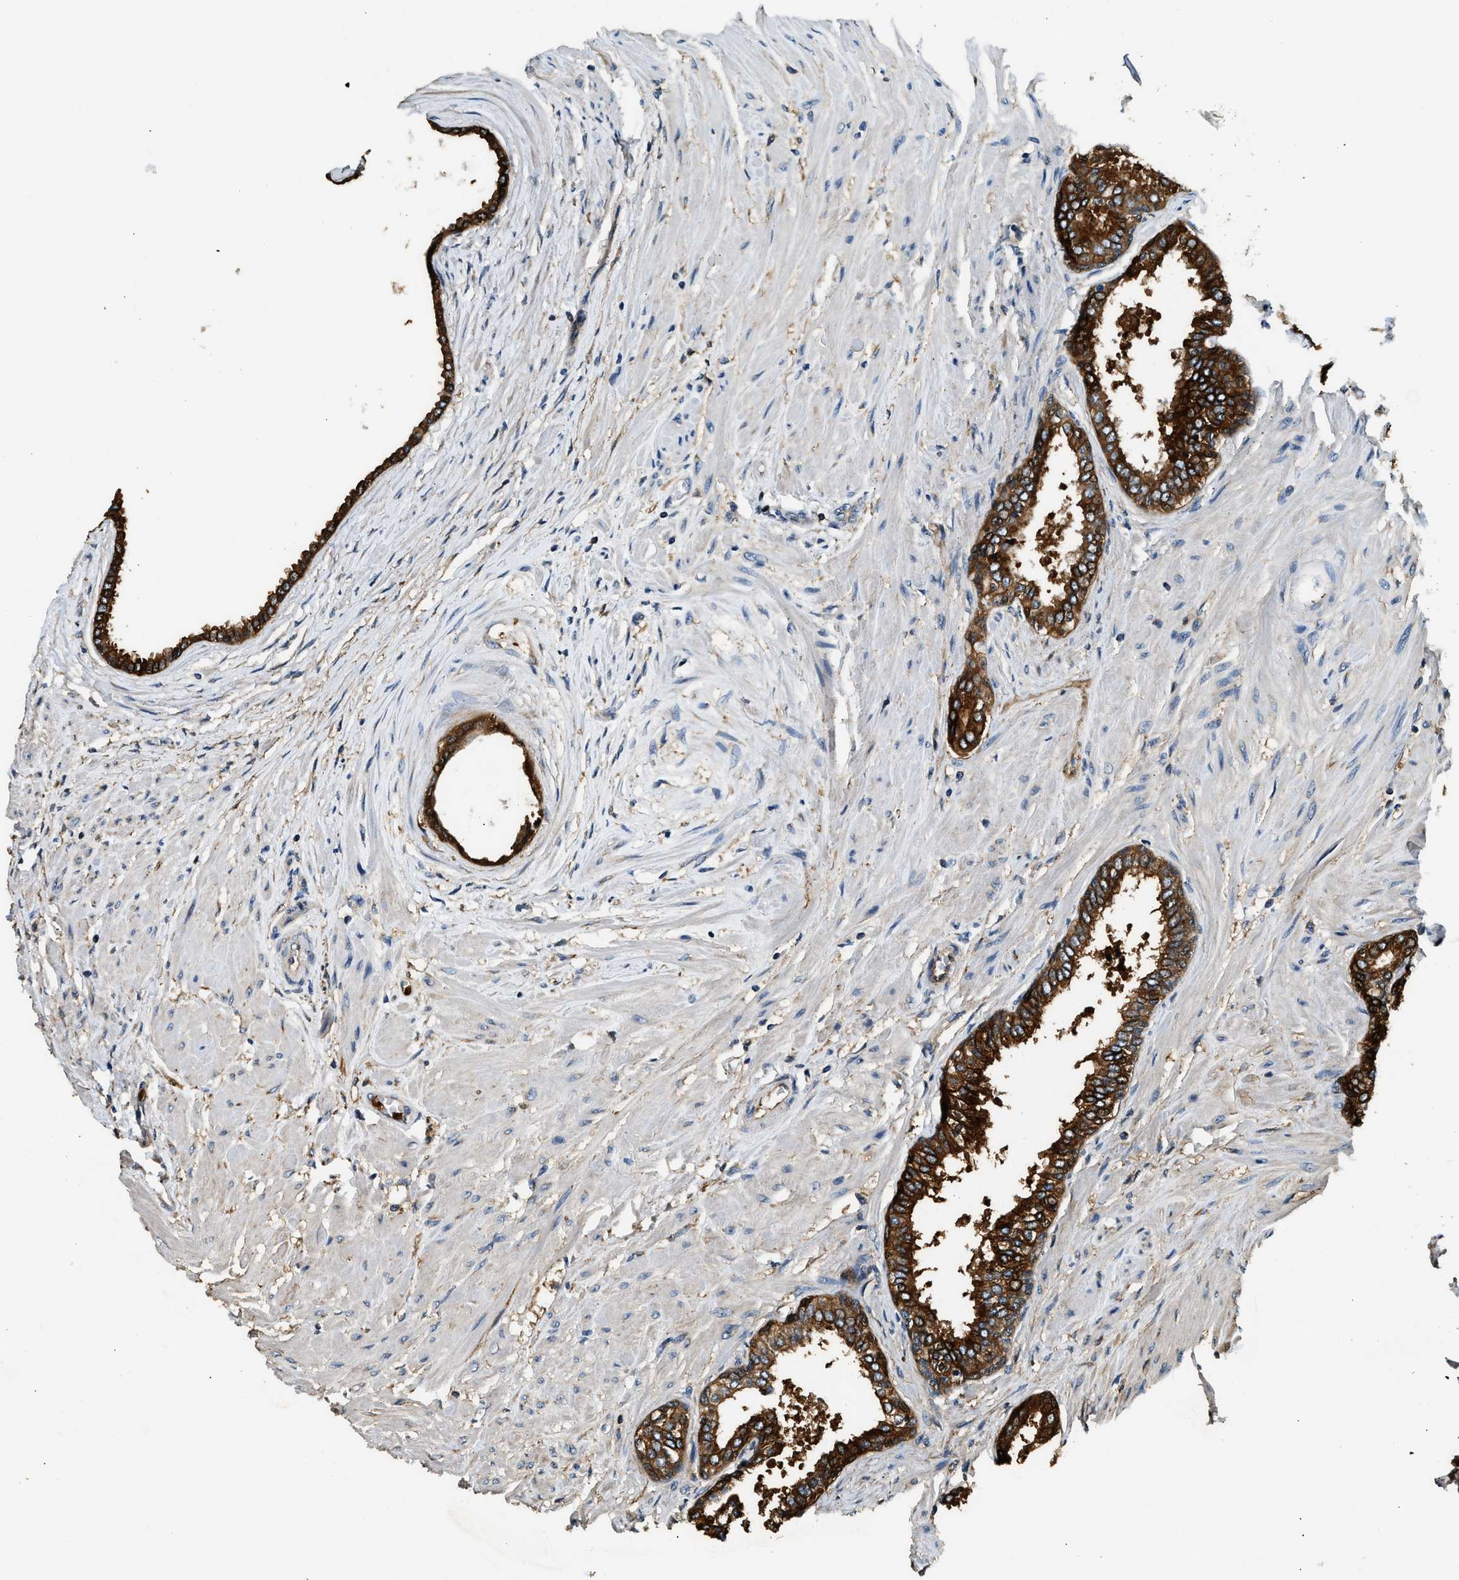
{"staining": {"intensity": "strong", "quantity": ">75%", "location": "cytoplasmic/membranous"}, "tissue": "prostate cancer", "cell_type": "Tumor cells", "image_type": "cancer", "snomed": [{"axis": "morphology", "description": "Adenocarcinoma, Low grade"}, {"axis": "topography", "description": "Prostate"}], "caption": "An IHC photomicrograph of tumor tissue is shown. Protein staining in brown shows strong cytoplasmic/membranous positivity in prostate cancer (adenocarcinoma (low-grade)) within tumor cells.", "gene": "ANXA3", "patient": {"sex": "male", "age": 57}}